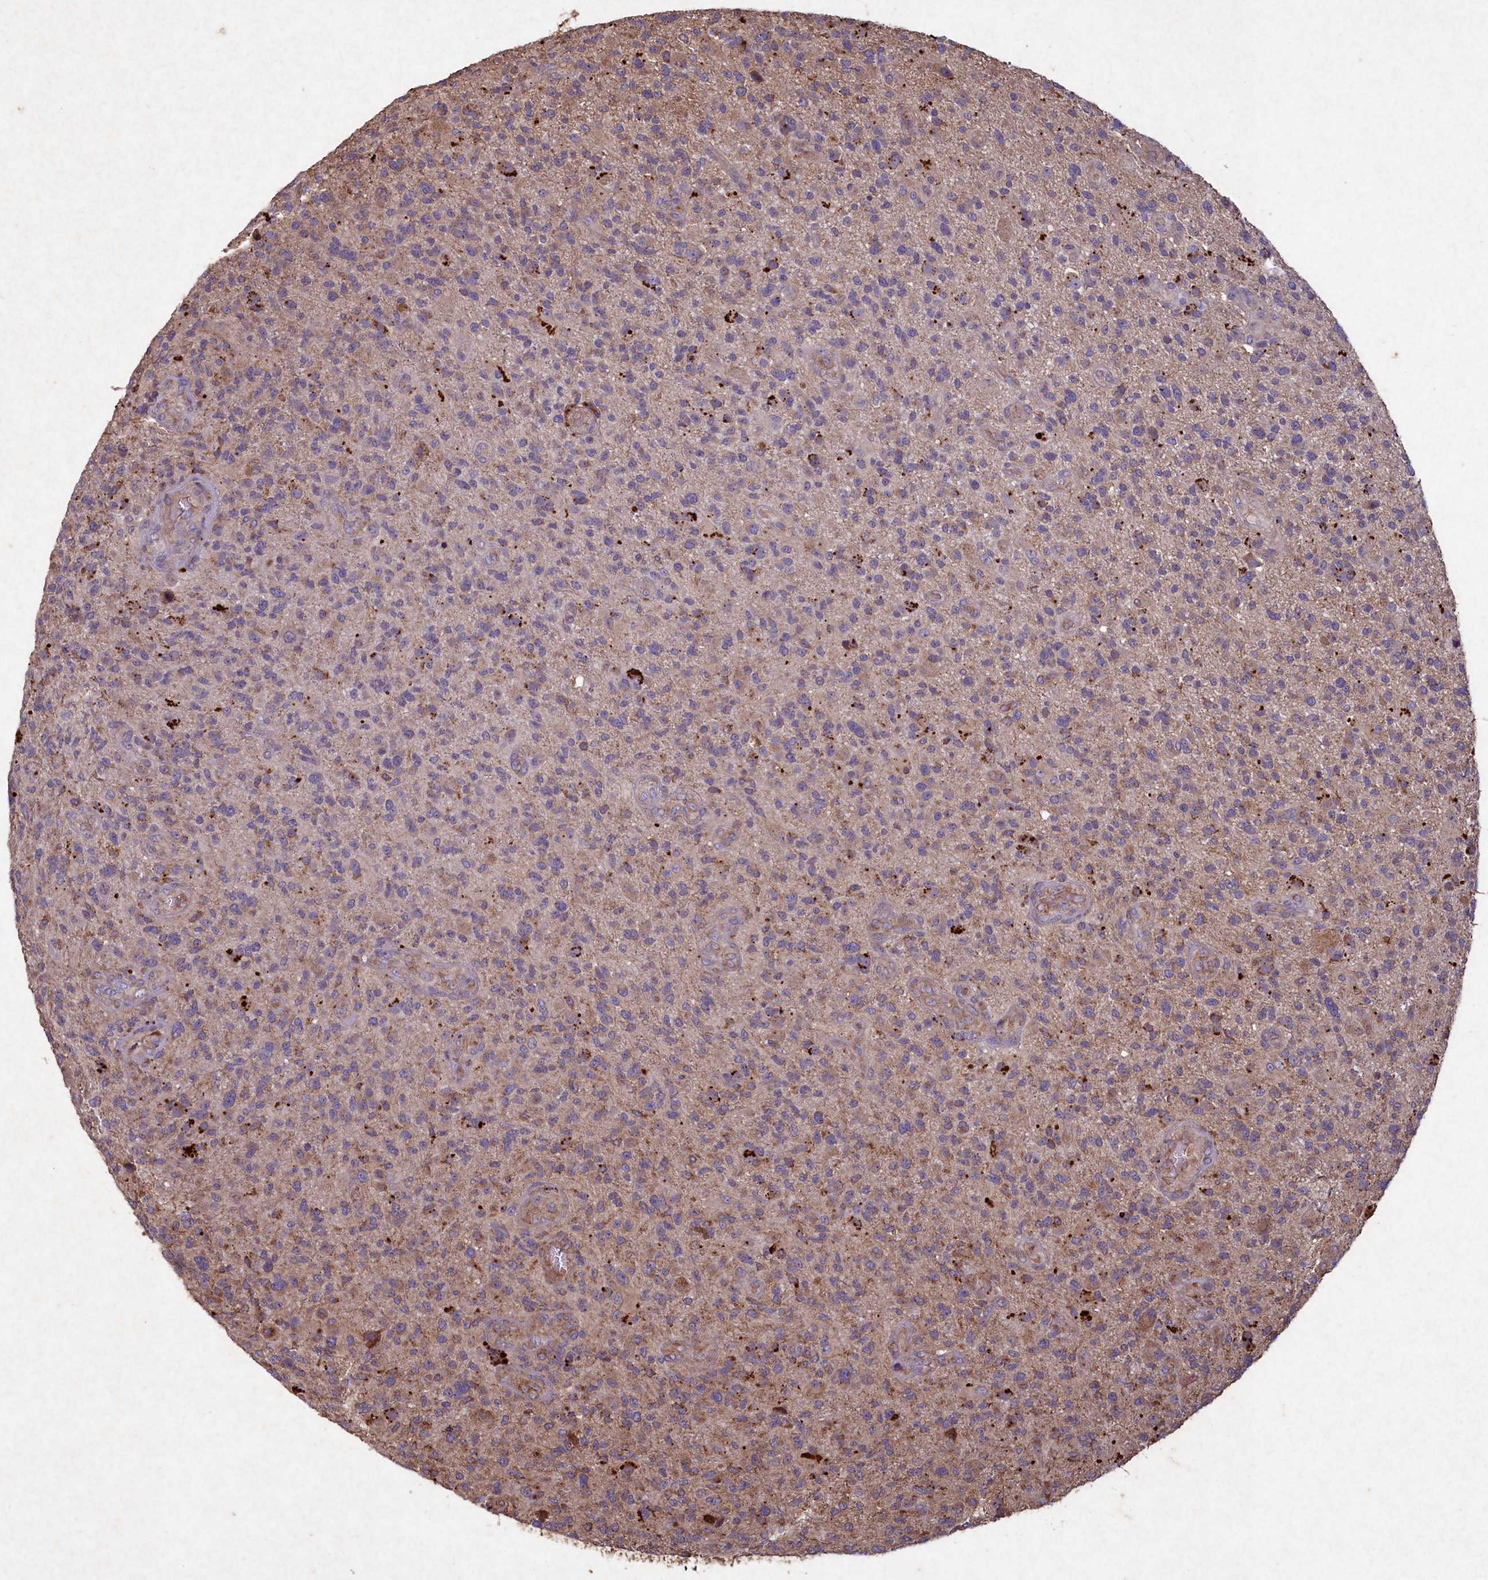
{"staining": {"intensity": "moderate", "quantity": "<25%", "location": "cytoplasmic/membranous"}, "tissue": "glioma", "cell_type": "Tumor cells", "image_type": "cancer", "snomed": [{"axis": "morphology", "description": "Glioma, malignant, High grade"}, {"axis": "topography", "description": "Brain"}], "caption": "Human high-grade glioma (malignant) stained for a protein (brown) reveals moderate cytoplasmic/membranous positive positivity in about <25% of tumor cells.", "gene": "CIAO2B", "patient": {"sex": "male", "age": 47}}